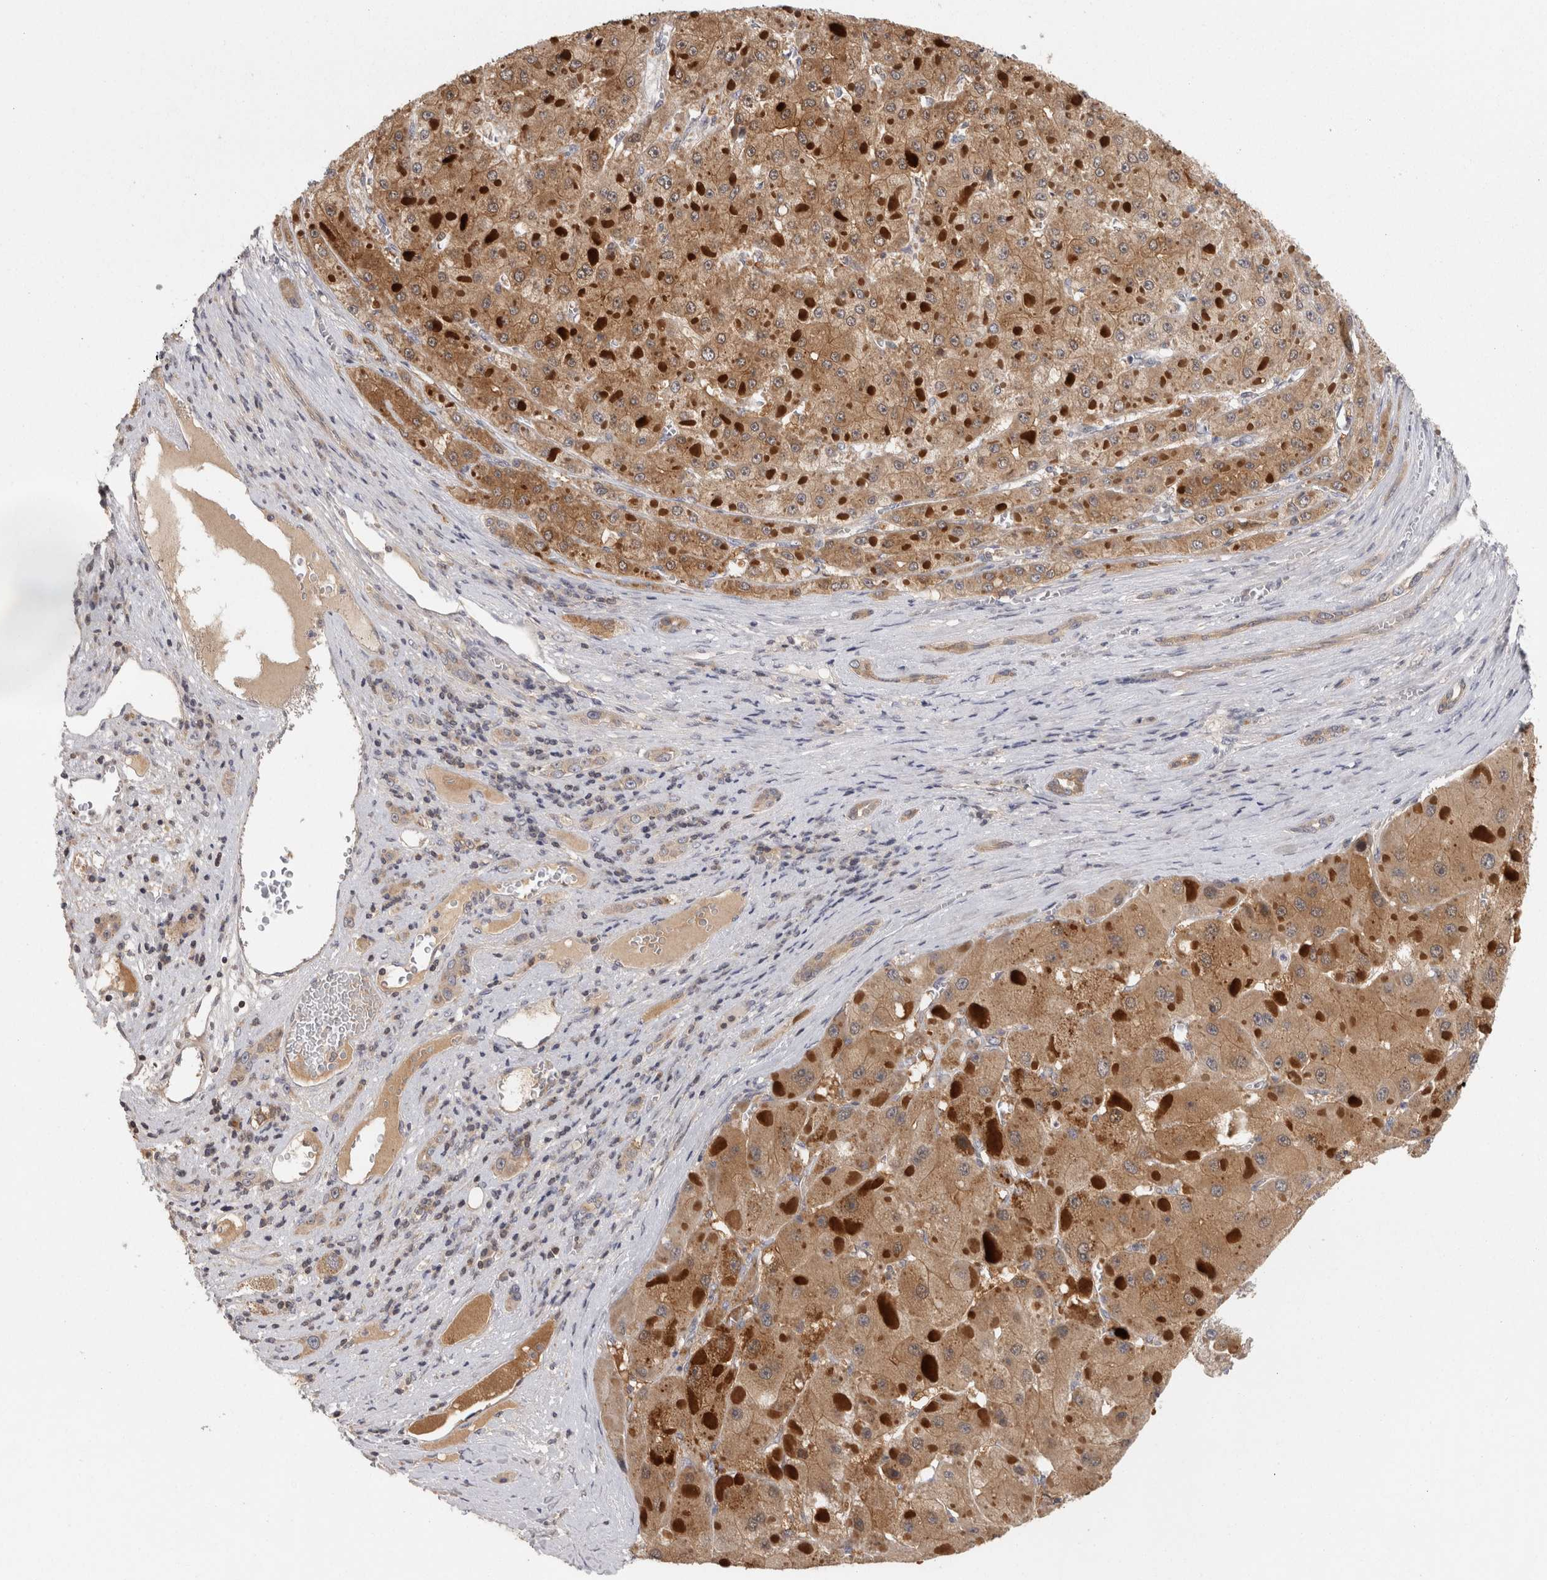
{"staining": {"intensity": "moderate", "quantity": ">75%", "location": "cytoplasmic/membranous"}, "tissue": "liver cancer", "cell_type": "Tumor cells", "image_type": "cancer", "snomed": [{"axis": "morphology", "description": "Carcinoma, Hepatocellular, NOS"}, {"axis": "topography", "description": "Liver"}], "caption": "This is an image of immunohistochemistry staining of hepatocellular carcinoma (liver), which shows moderate positivity in the cytoplasmic/membranous of tumor cells.", "gene": "ACAT2", "patient": {"sex": "female", "age": 73}}